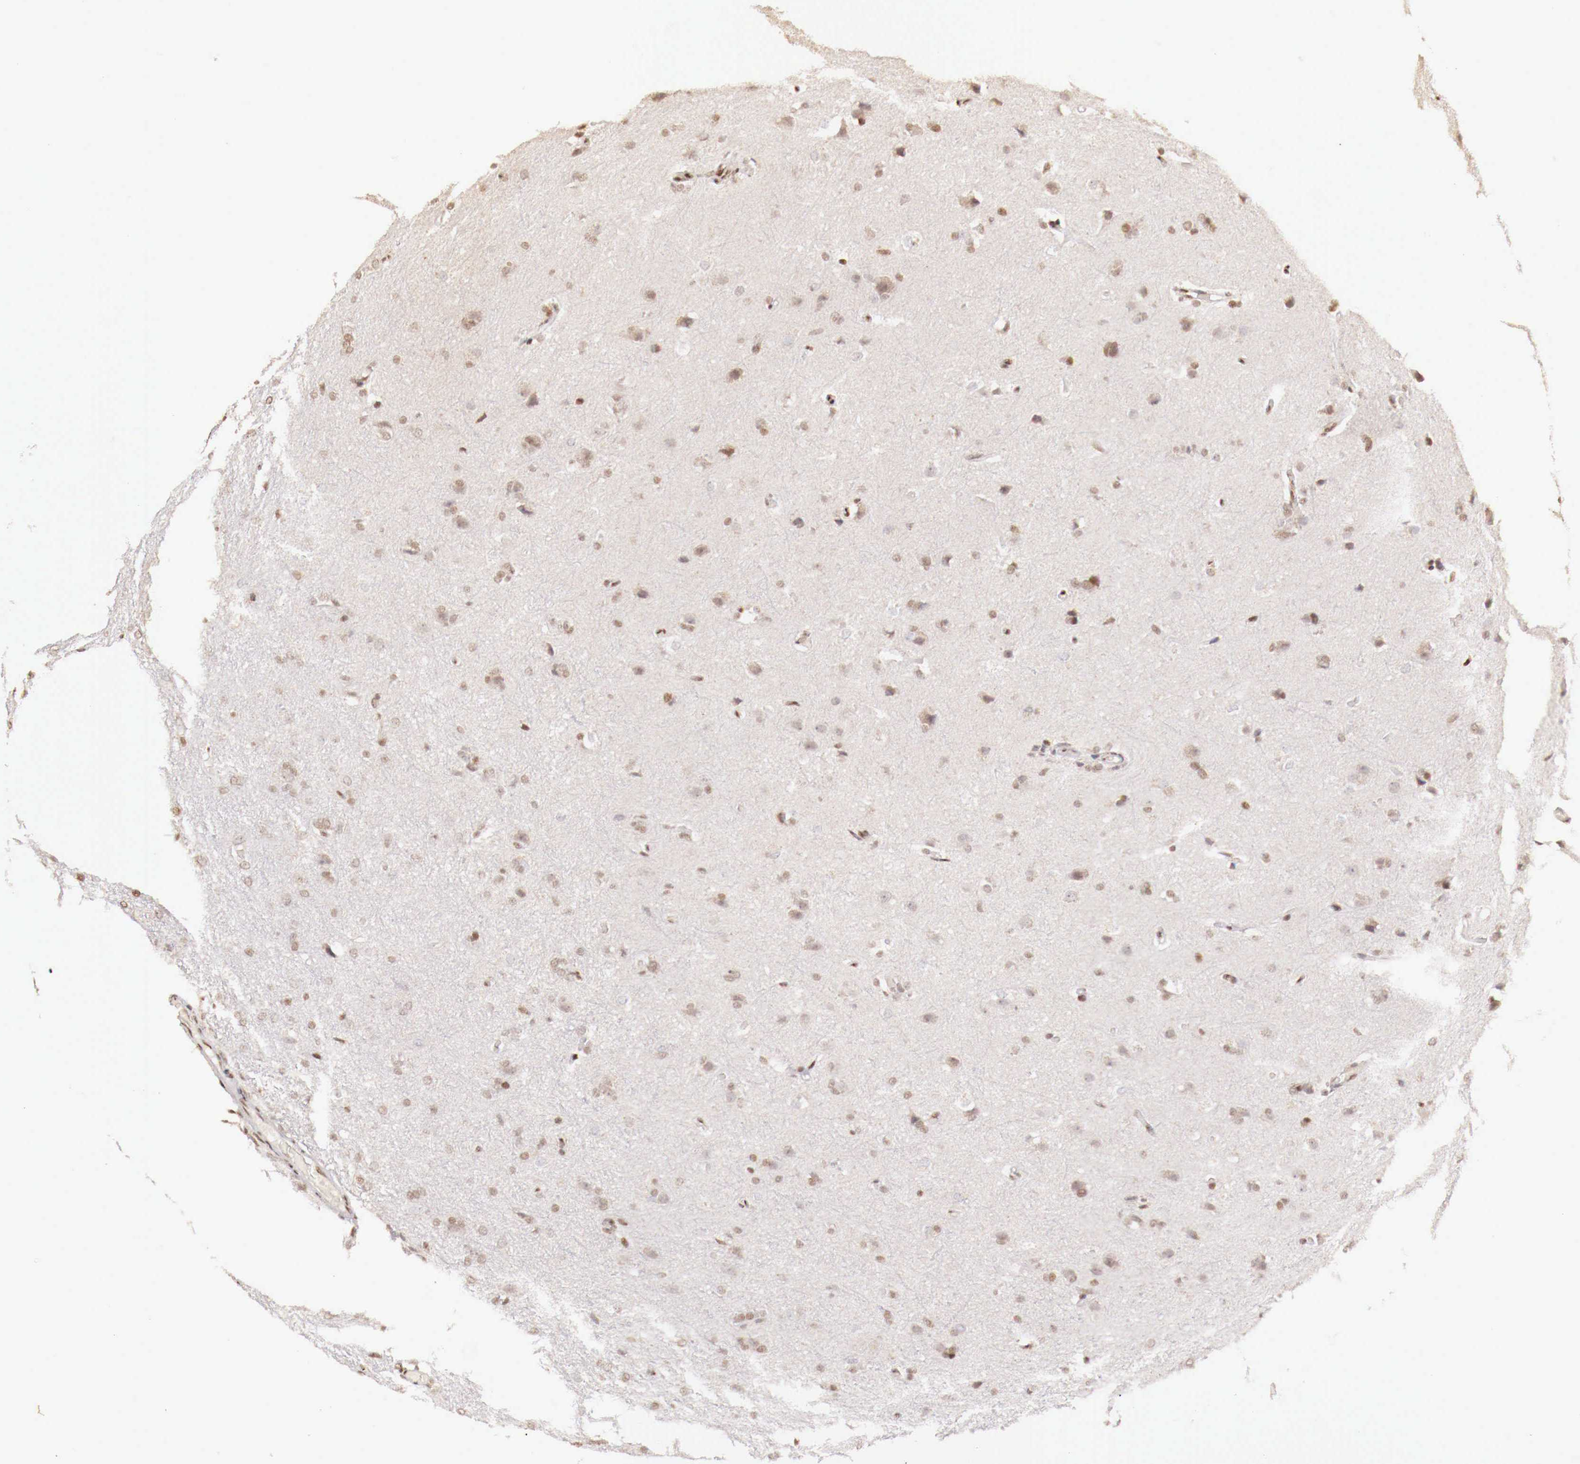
{"staining": {"intensity": "weak", "quantity": "<25%", "location": "nuclear"}, "tissue": "glioma", "cell_type": "Tumor cells", "image_type": "cancer", "snomed": [{"axis": "morphology", "description": "Glioma, malignant, High grade"}, {"axis": "topography", "description": "Brain"}], "caption": "A photomicrograph of human glioma is negative for staining in tumor cells.", "gene": "SP1", "patient": {"sex": "male", "age": 68}}